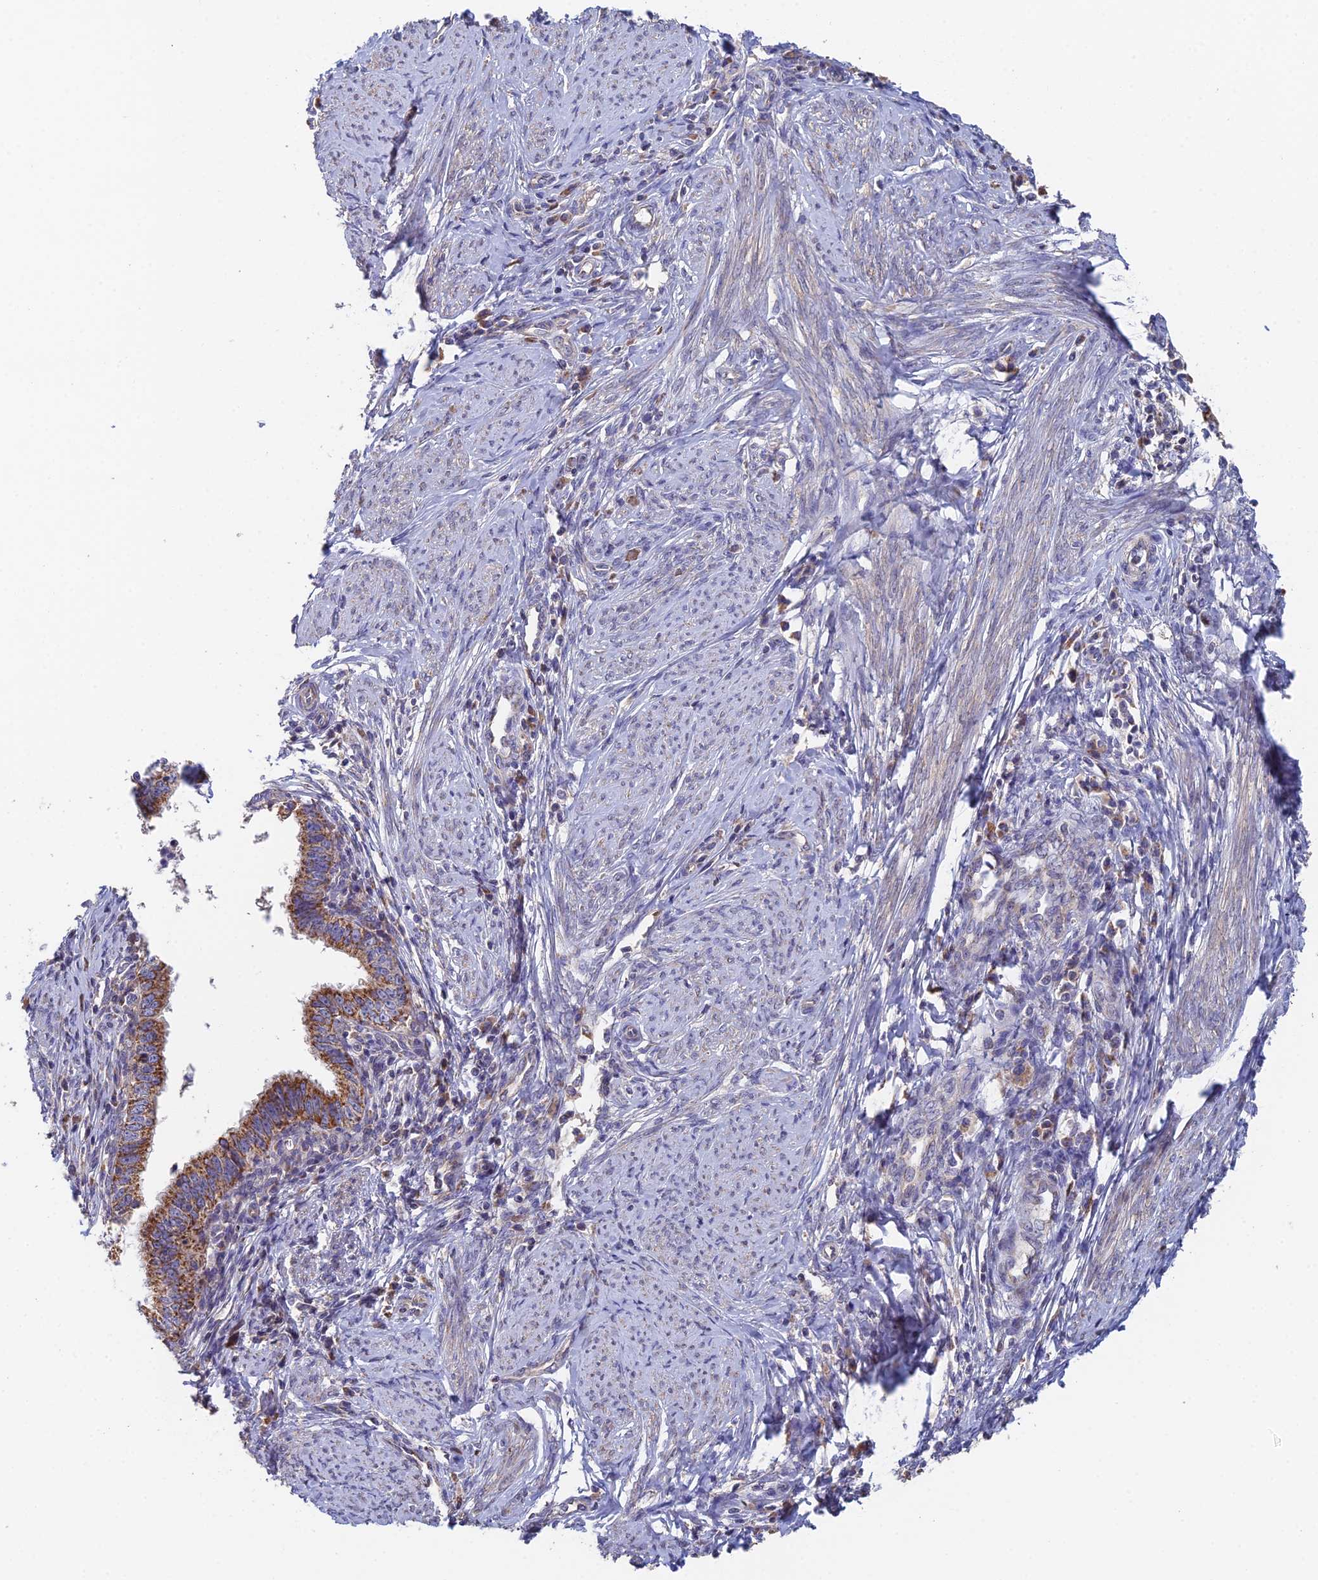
{"staining": {"intensity": "moderate", "quantity": ">75%", "location": "cytoplasmic/membranous"}, "tissue": "cervical cancer", "cell_type": "Tumor cells", "image_type": "cancer", "snomed": [{"axis": "morphology", "description": "Adenocarcinoma, NOS"}, {"axis": "topography", "description": "Cervix"}], "caption": "Approximately >75% of tumor cells in cervical adenocarcinoma display moderate cytoplasmic/membranous protein positivity as visualized by brown immunohistochemical staining.", "gene": "ECSIT", "patient": {"sex": "female", "age": 36}}